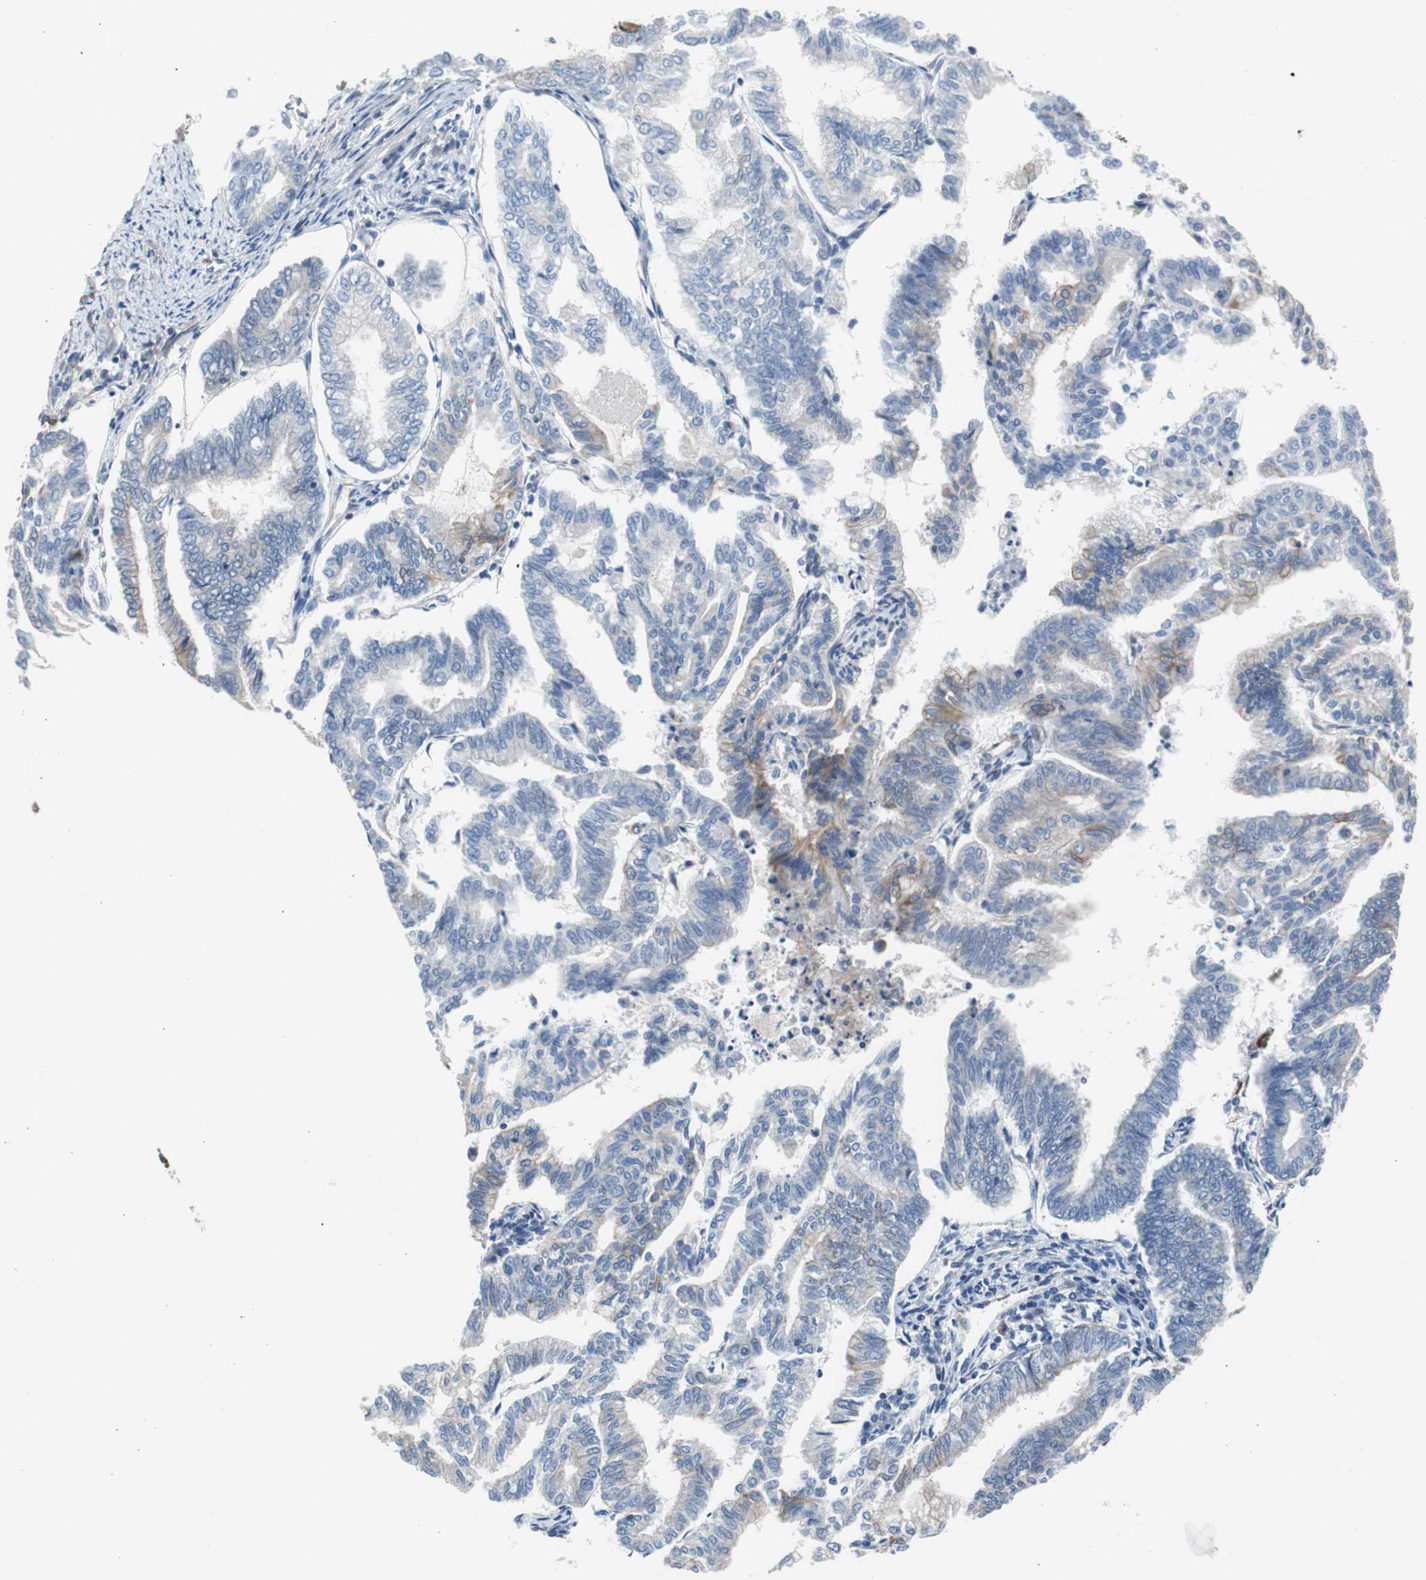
{"staining": {"intensity": "weak", "quantity": "25%-75%", "location": "cytoplasmic/membranous"}, "tissue": "endometrial cancer", "cell_type": "Tumor cells", "image_type": "cancer", "snomed": [{"axis": "morphology", "description": "Adenocarcinoma, NOS"}, {"axis": "topography", "description": "Endometrium"}], "caption": "DAB immunohistochemical staining of endometrial cancer (adenocarcinoma) exhibits weak cytoplasmic/membranous protein staining in approximately 25%-75% of tumor cells. (Brightfield microscopy of DAB IHC at high magnification).", "gene": "KIF3B", "patient": {"sex": "female", "age": 79}}